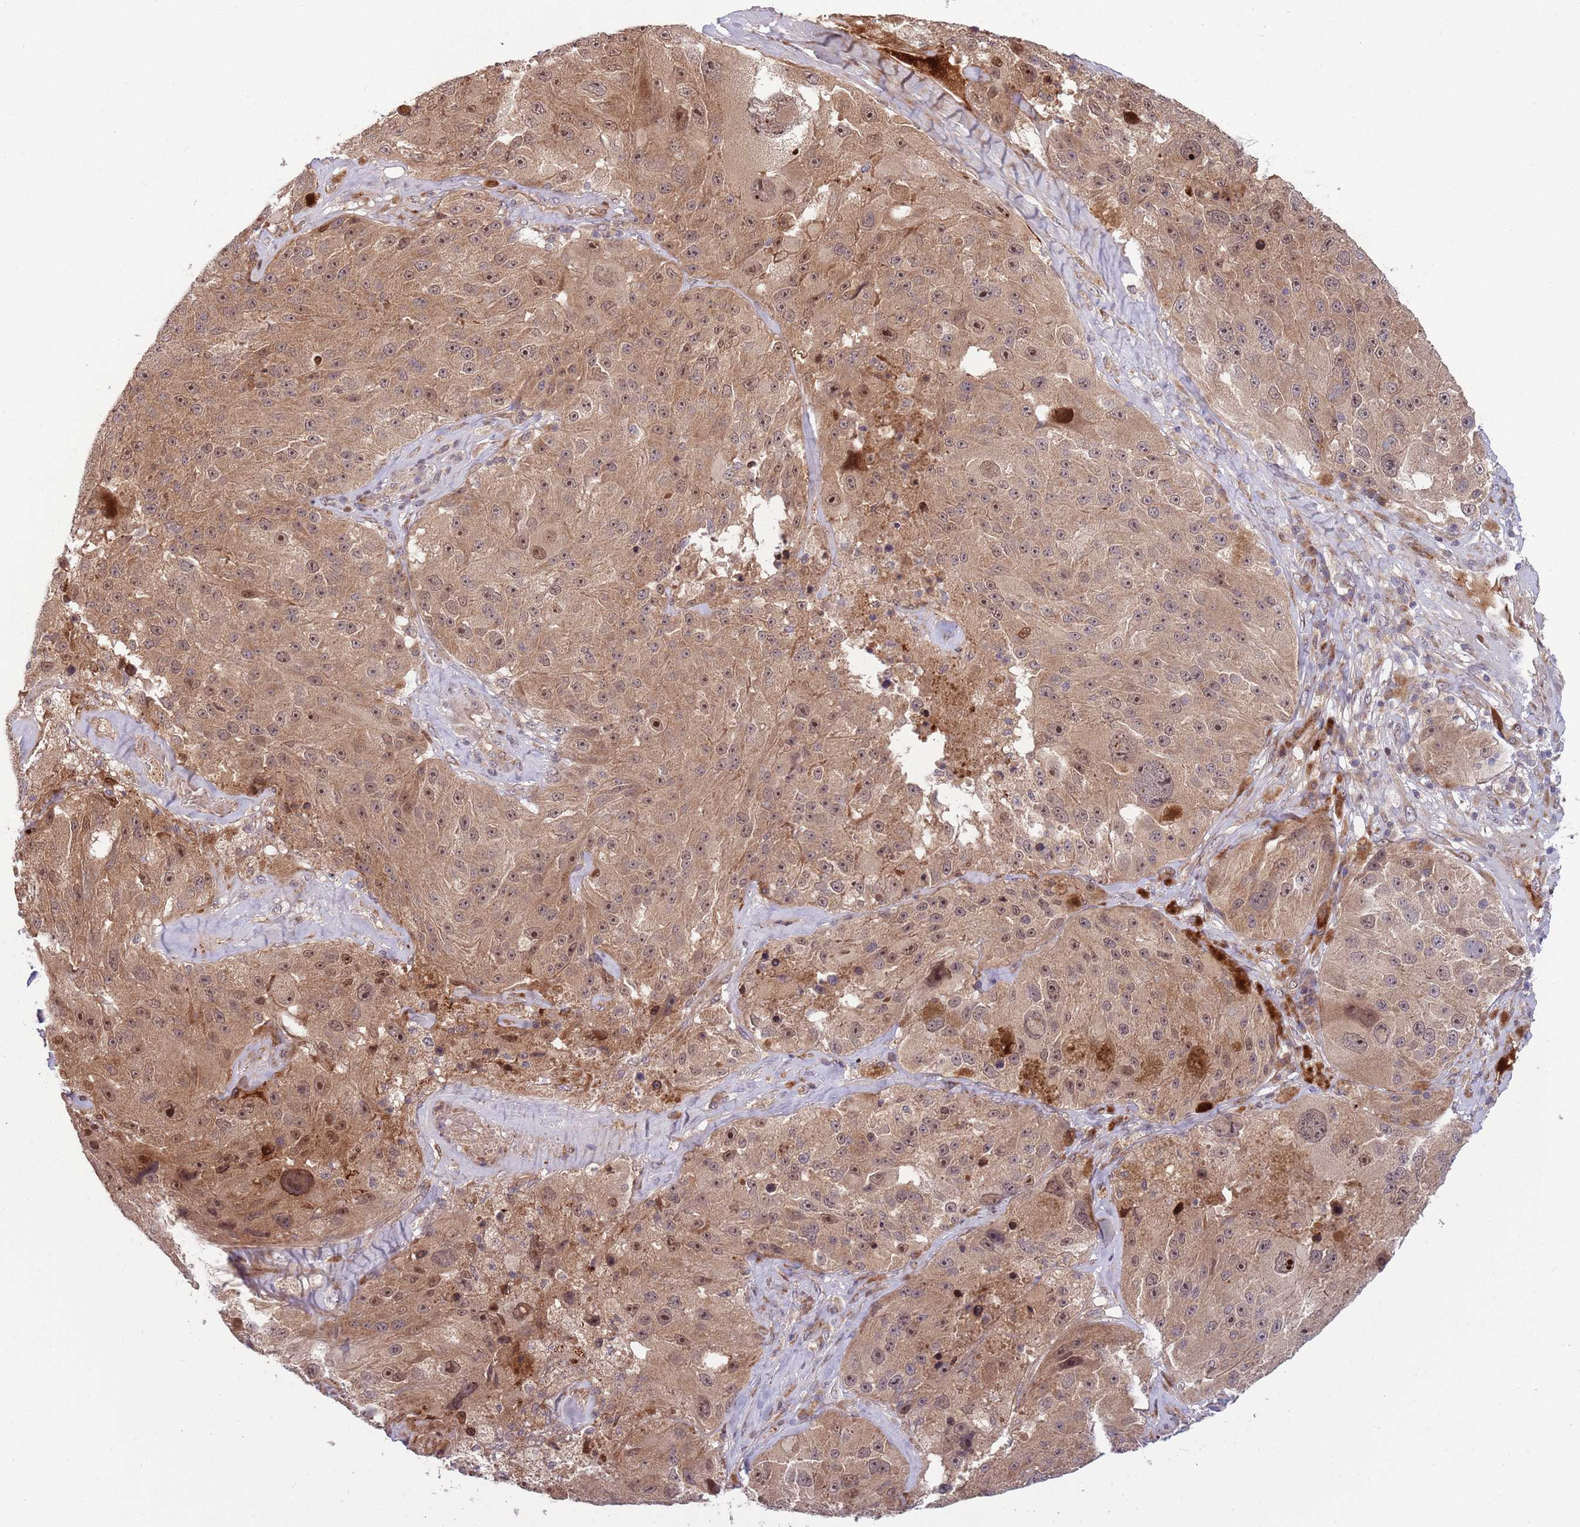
{"staining": {"intensity": "moderate", "quantity": ">75%", "location": "cytoplasmic/membranous,nuclear"}, "tissue": "melanoma", "cell_type": "Tumor cells", "image_type": "cancer", "snomed": [{"axis": "morphology", "description": "Malignant melanoma, Metastatic site"}, {"axis": "topography", "description": "Lymph node"}], "caption": "Melanoma stained with a brown dye reveals moderate cytoplasmic/membranous and nuclear positive expression in about >75% of tumor cells.", "gene": "NT5DC4", "patient": {"sex": "male", "age": 62}}